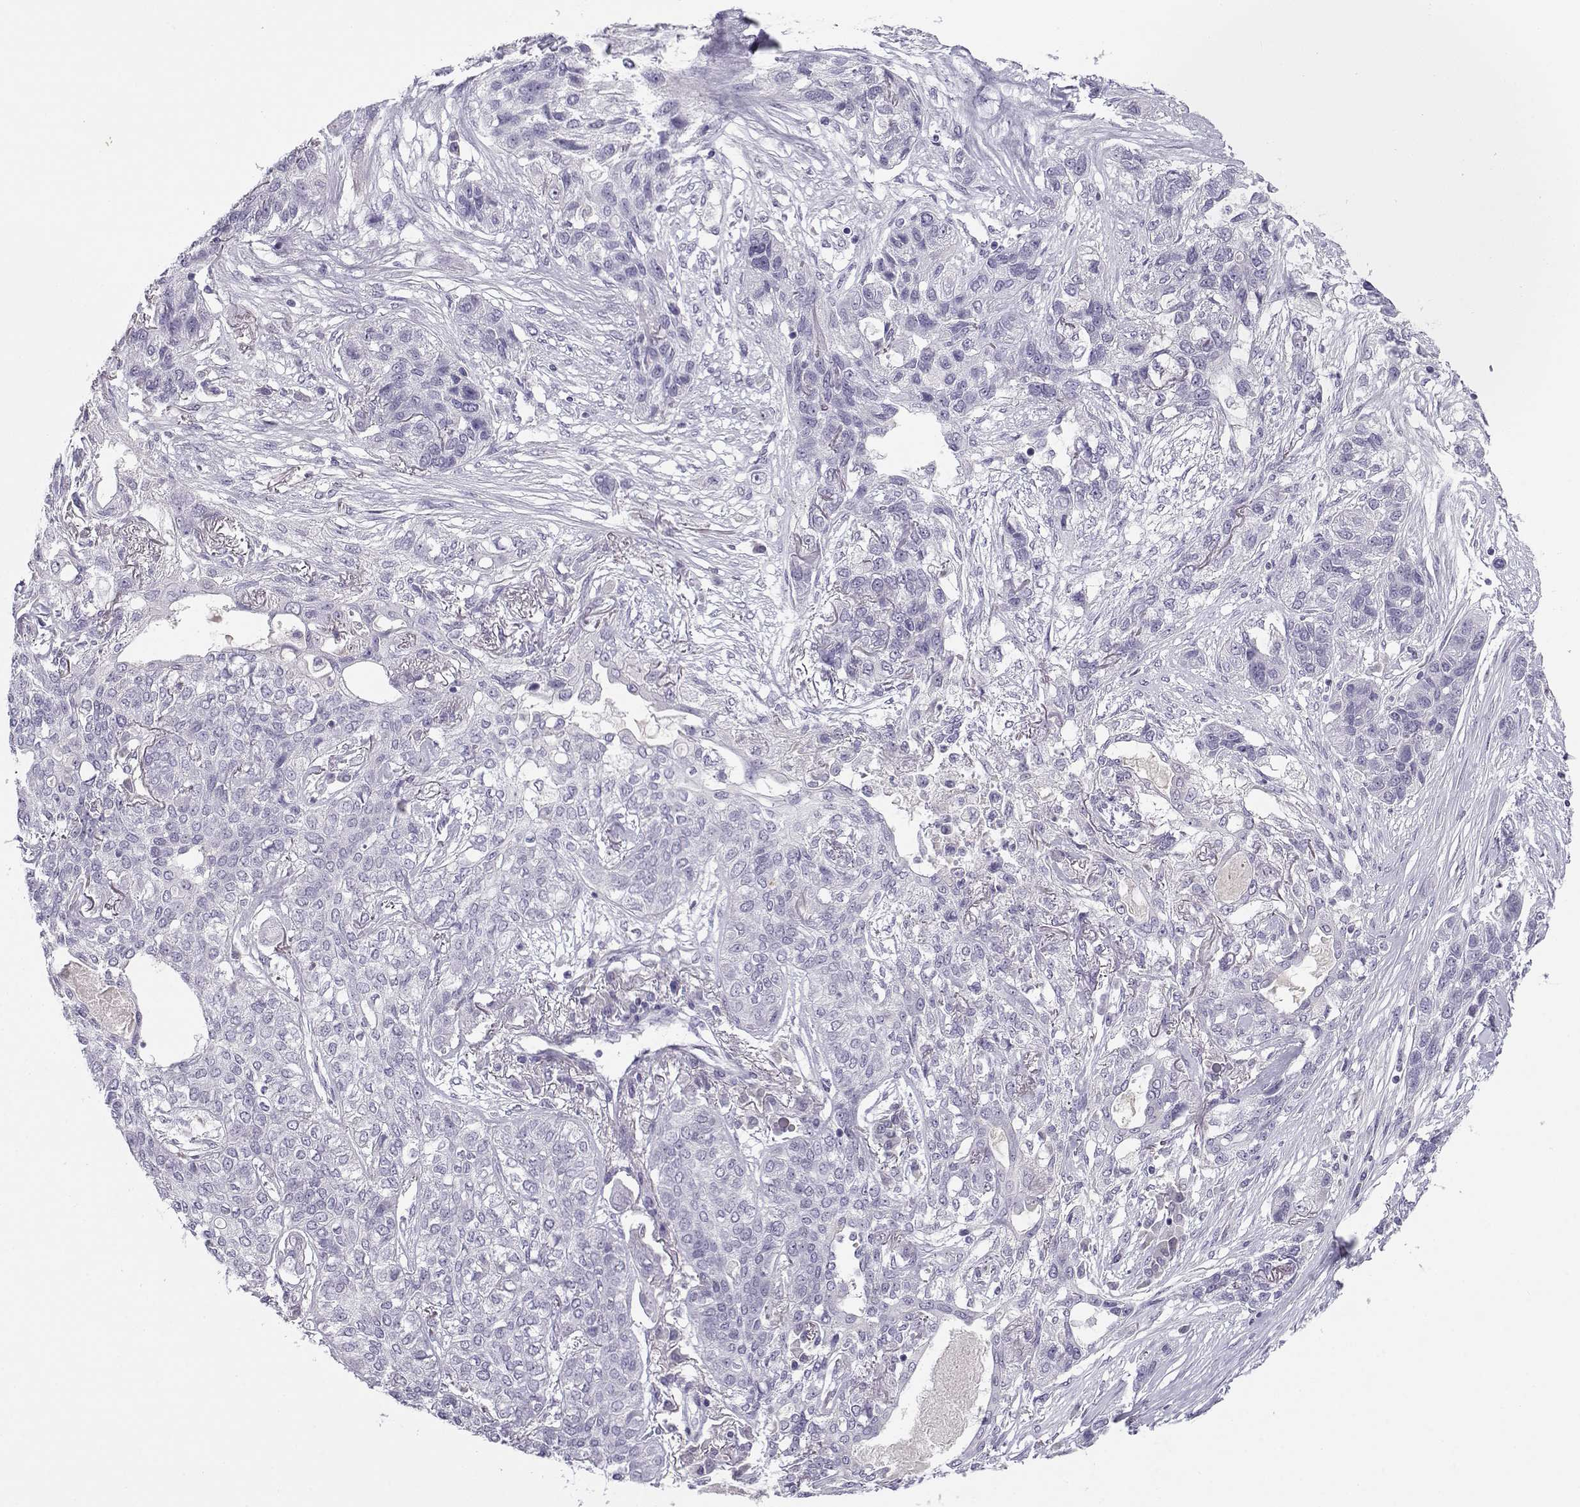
{"staining": {"intensity": "negative", "quantity": "none", "location": "none"}, "tissue": "lung cancer", "cell_type": "Tumor cells", "image_type": "cancer", "snomed": [{"axis": "morphology", "description": "Squamous cell carcinoma, NOS"}, {"axis": "topography", "description": "Lung"}], "caption": "The photomicrograph shows no staining of tumor cells in lung cancer.", "gene": "CFAP77", "patient": {"sex": "female", "age": 70}}